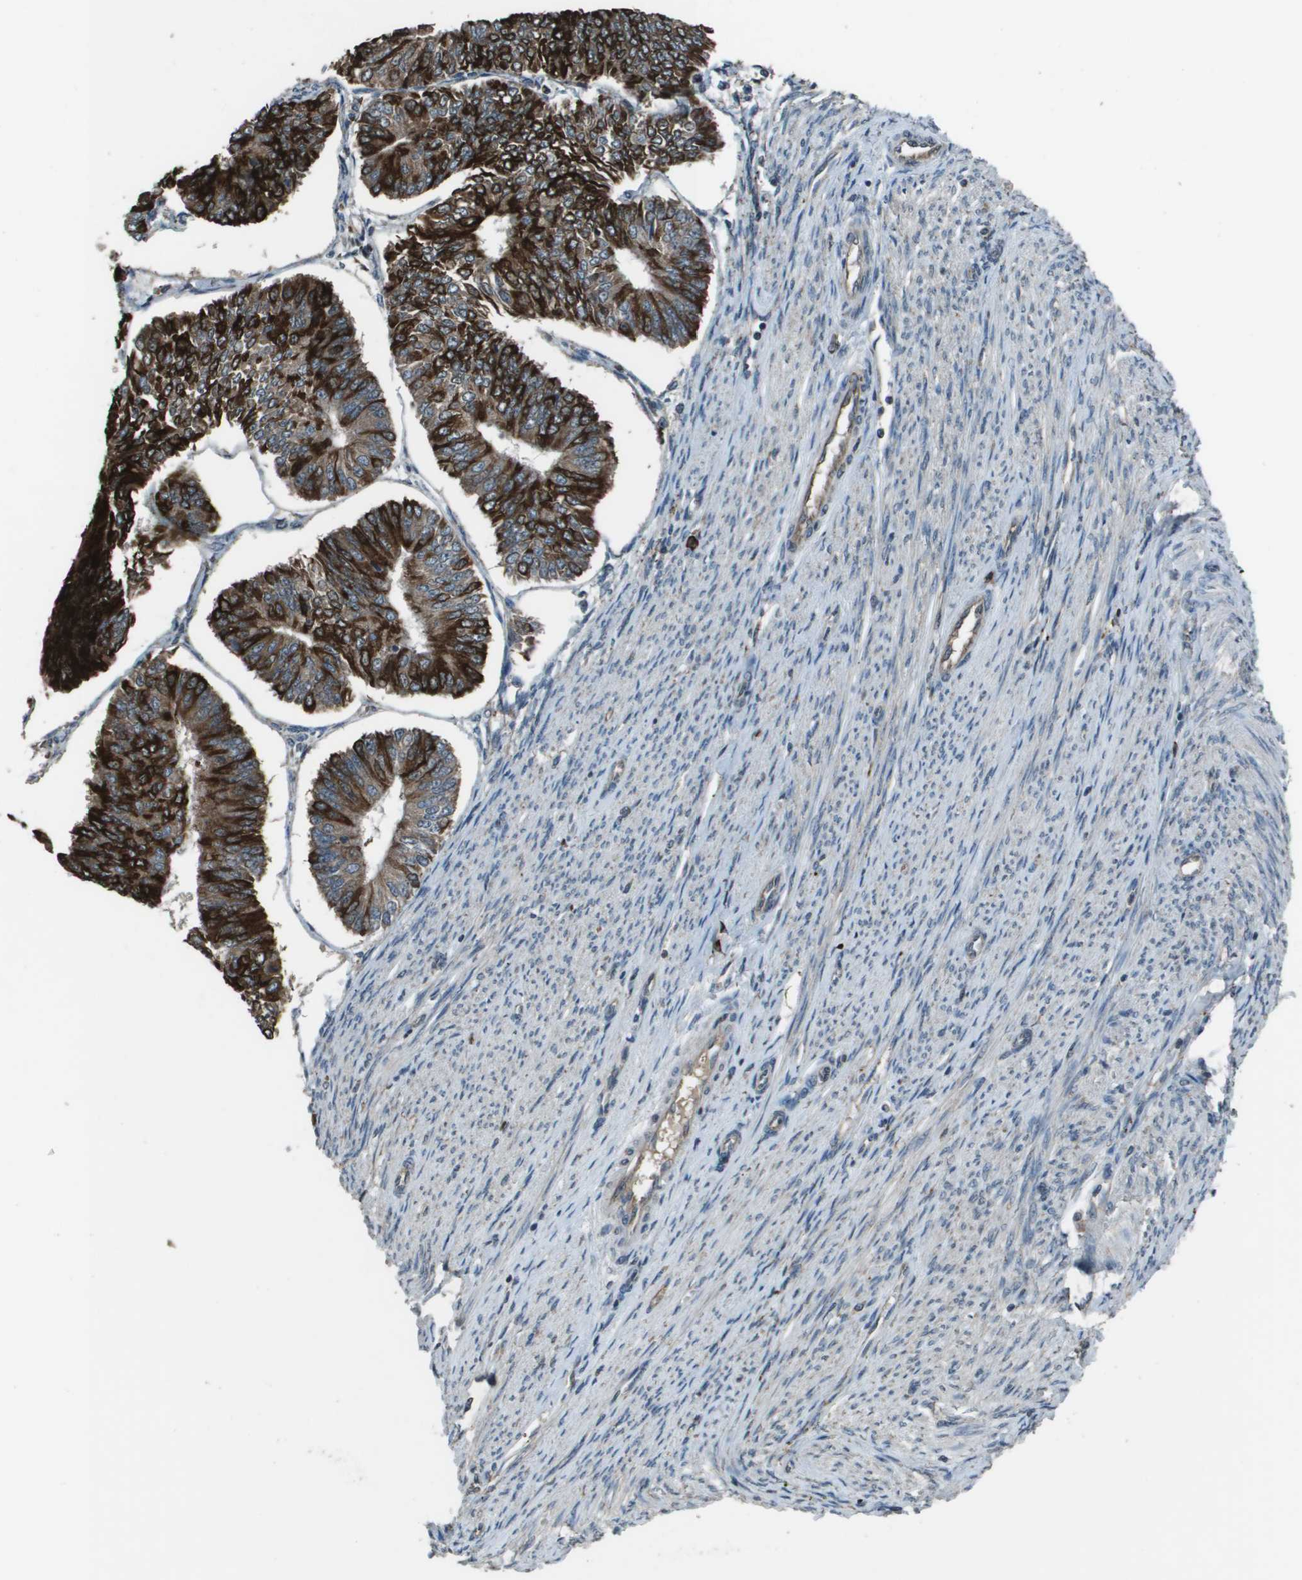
{"staining": {"intensity": "strong", "quantity": "25%-75%", "location": "cytoplasmic/membranous"}, "tissue": "endometrial cancer", "cell_type": "Tumor cells", "image_type": "cancer", "snomed": [{"axis": "morphology", "description": "Adenocarcinoma, NOS"}, {"axis": "topography", "description": "Endometrium"}], "caption": "IHC histopathology image of human adenocarcinoma (endometrial) stained for a protein (brown), which exhibits high levels of strong cytoplasmic/membranous staining in approximately 25%-75% of tumor cells.", "gene": "GOSR2", "patient": {"sex": "female", "age": 58}}